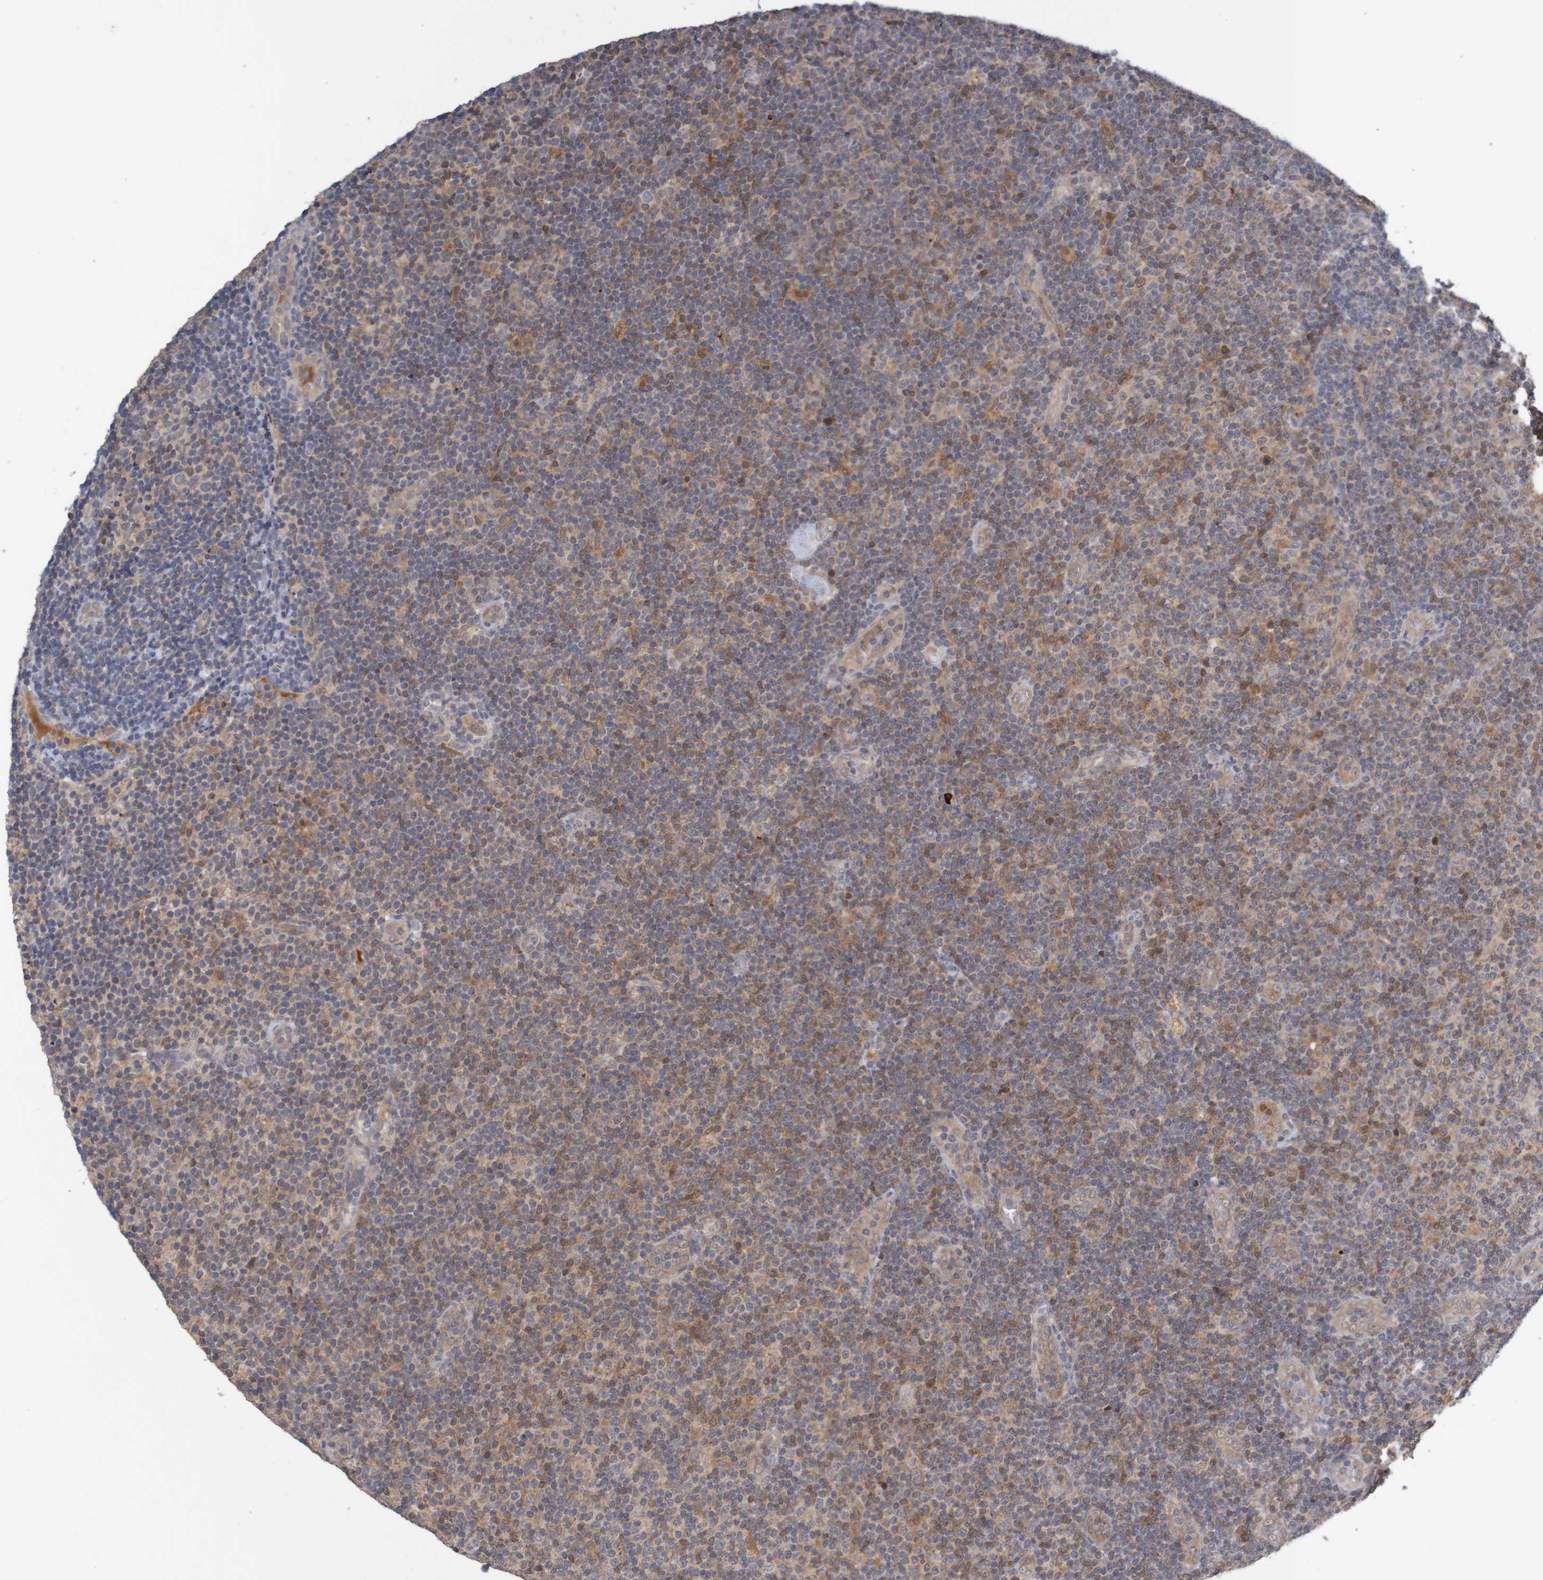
{"staining": {"intensity": "weak", "quantity": ">75%", "location": "cytoplasmic/membranous"}, "tissue": "lymphoma", "cell_type": "Tumor cells", "image_type": "cancer", "snomed": [{"axis": "morphology", "description": "Malignant lymphoma, non-Hodgkin's type, Low grade"}, {"axis": "topography", "description": "Lymph node"}], "caption": "The photomicrograph reveals immunohistochemical staining of malignant lymphoma, non-Hodgkin's type (low-grade). There is weak cytoplasmic/membranous positivity is seen in about >75% of tumor cells.", "gene": "ANKK1", "patient": {"sex": "male", "age": 83}}